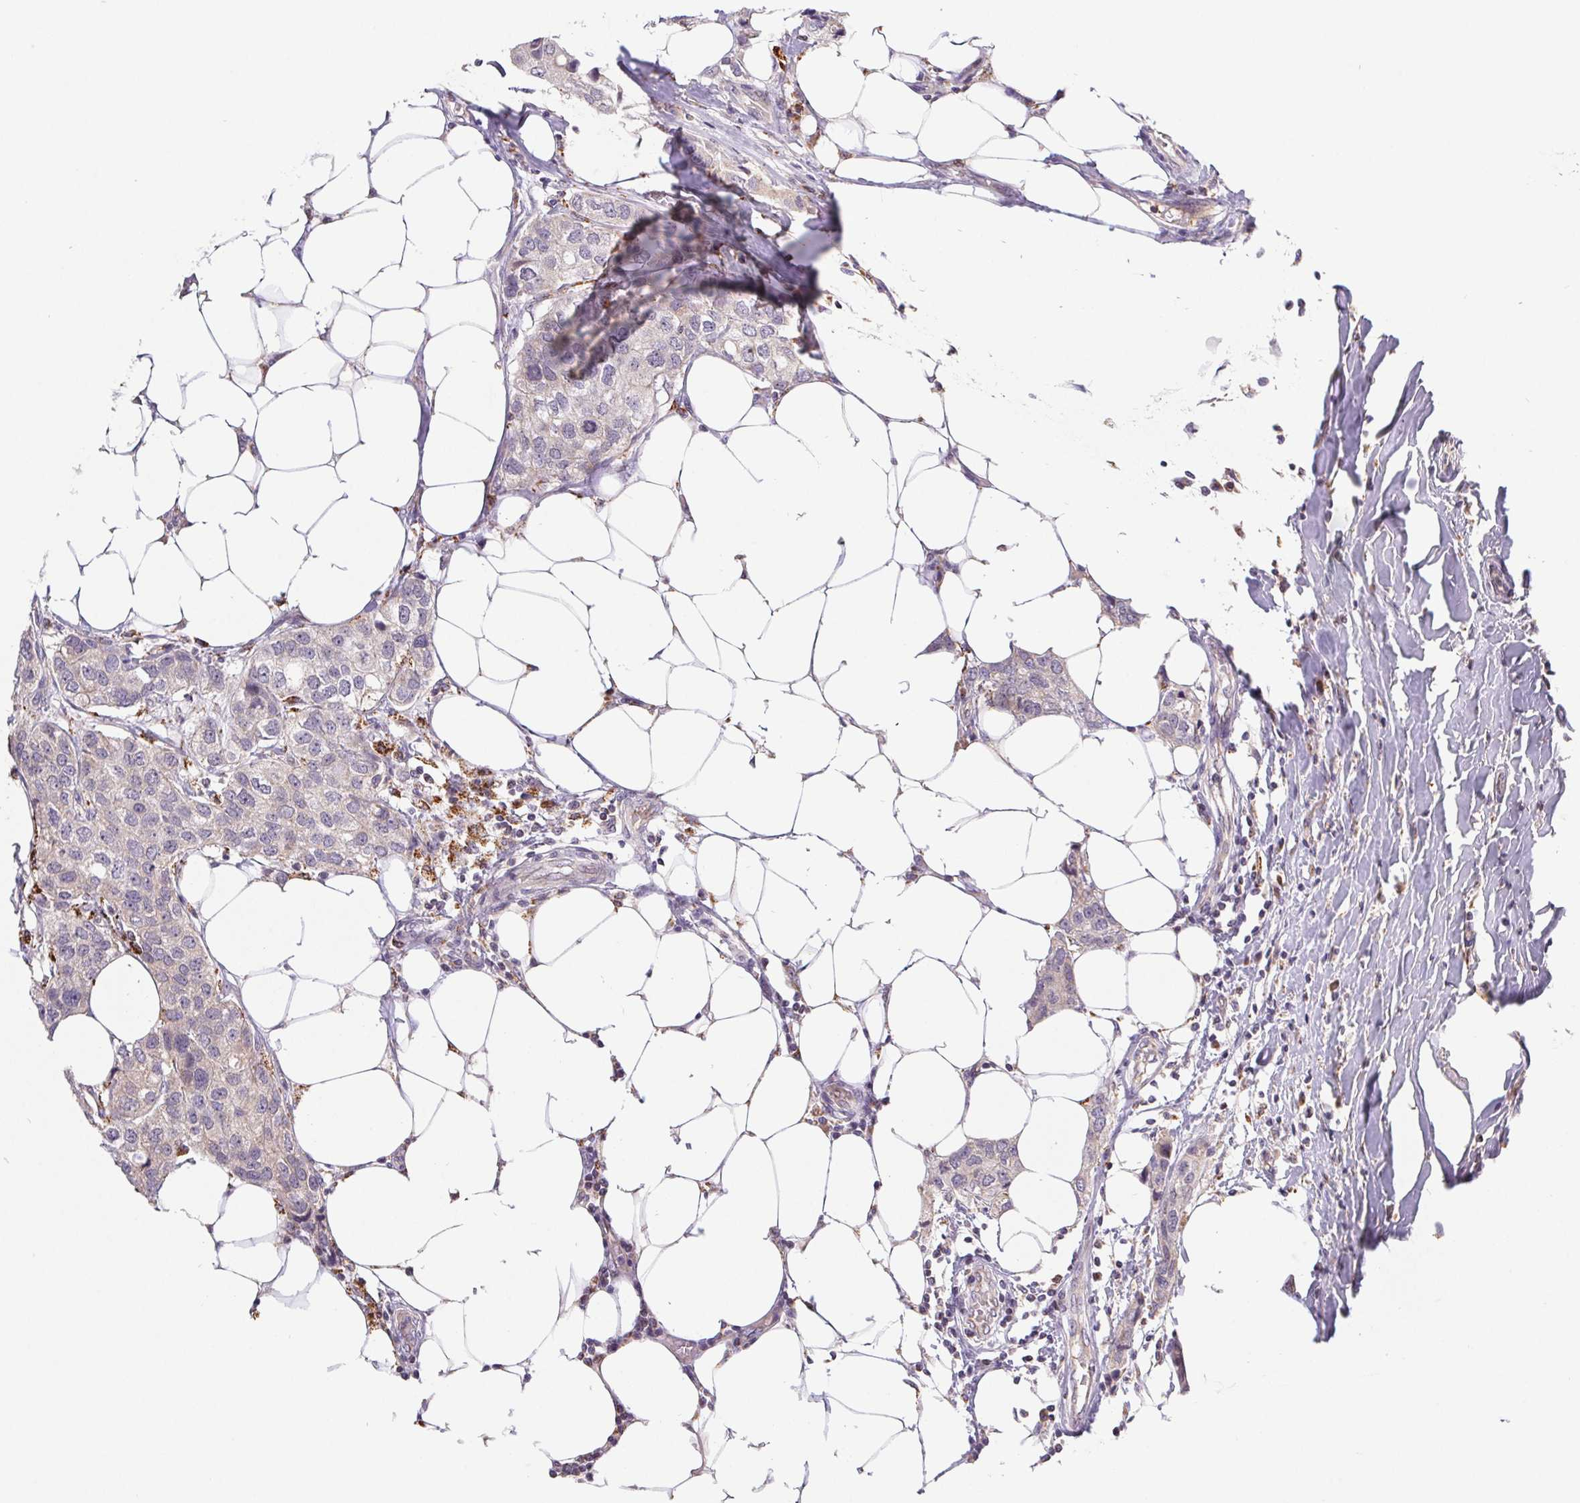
{"staining": {"intensity": "negative", "quantity": "none", "location": "none"}, "tissue": "breast cancer", "cell_type": "Tumor cells", "image_type": "cancer", "snomed": [{"axis": "morphology", "description": "Duct carcinoma"}, {"axis": "topography", "description": "Breast"}], "caption": "A photomicrograph of human breast invasive ductal carcinoma is negative for staining in tumor cells.", "gene": "EMC6", "patient": {"sex": "female", "age": 80}}